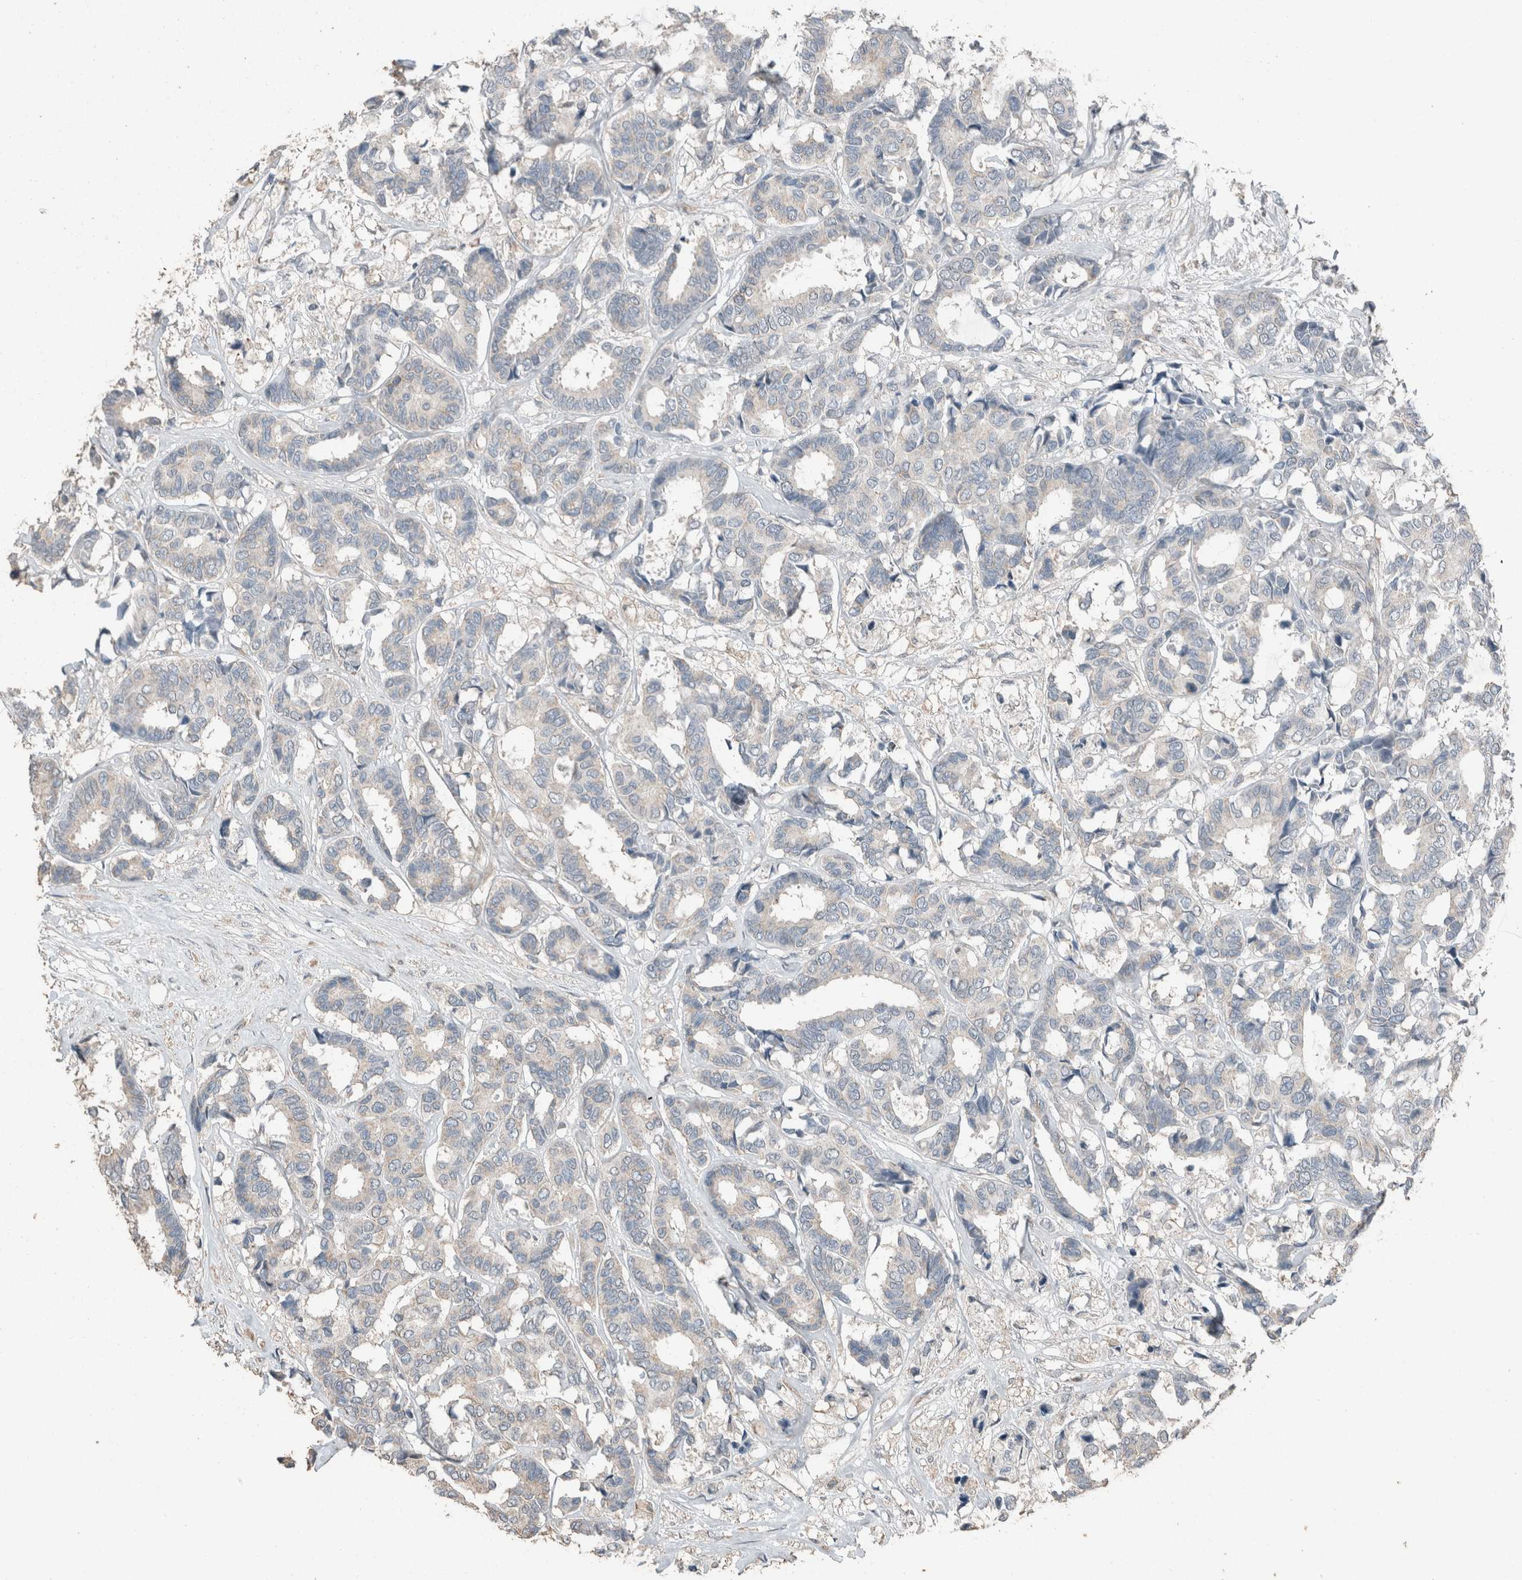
{"staining": {"intensity": "moderate", "quantity": "25%-75%", "location": "cytoplasmic/membranous"}, "tissue": "breast cancer", "cell_type": "Tumor cells", "image_type": "cancer", "snomed": [{"axis": "morphology", "description": "Duct carcinoma"}, {"axis": "topography", "description": "Breast"}], "caption": "The histopathology image reveals staining of invasive ductal carcinoma (breast), revealing moderate cytoplasmic/membranous protein positivity (brown color) within tumor cells. The staining was performed using DAB (3,3'-diaminobenzidine) to visualize the protein expression in brown, while the nuclei were stained in blue with hematoxylin (Magnification: 20x).", "gene": "ACVR2B", "patient": {"sex": "female", "age": 87}}